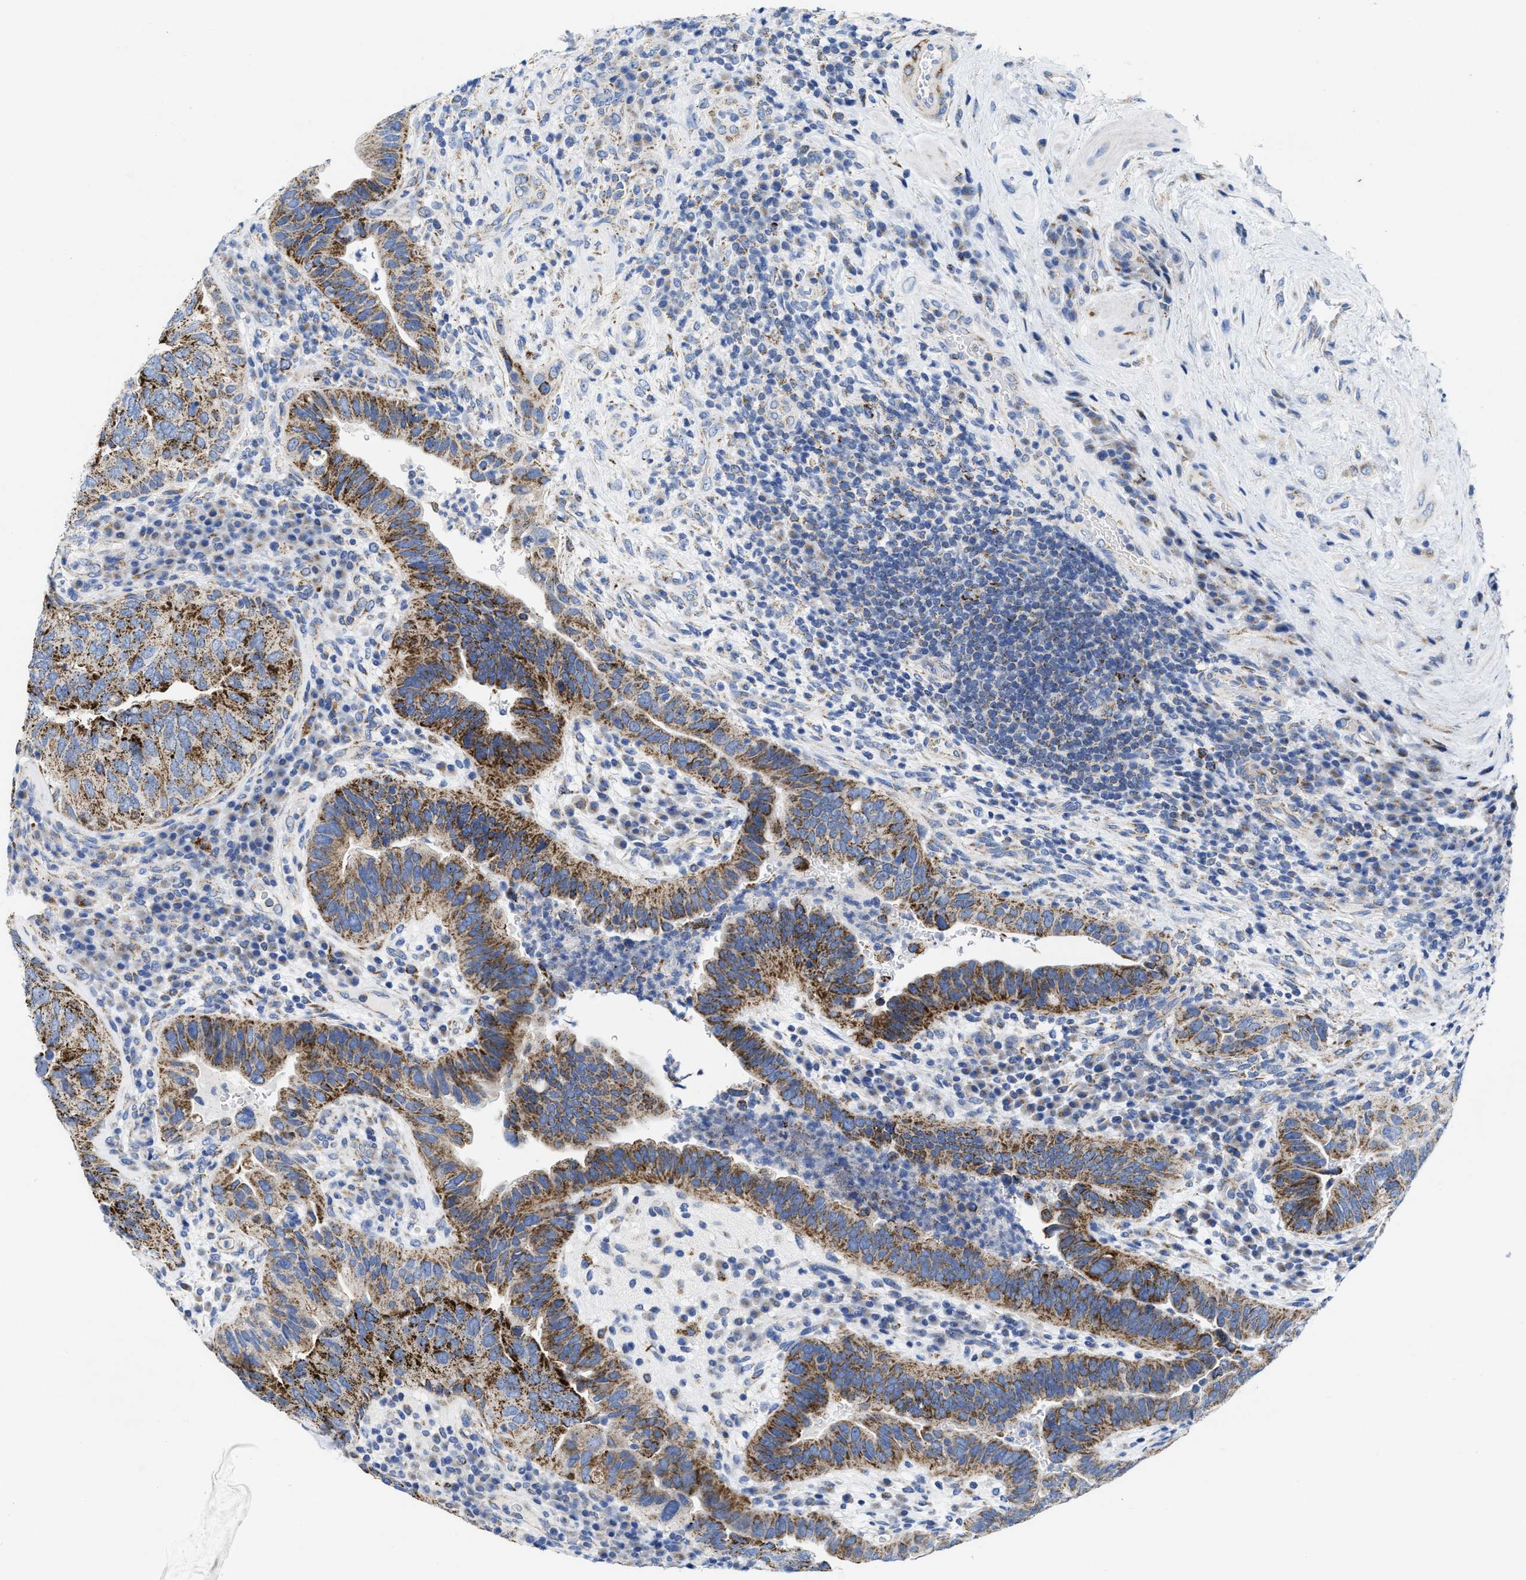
{"staining": {"intensity": "moderate", "quantity": ">75%", "location": "cytoplasmic/membranous"}, "tissue": "urothelial cancer", "cell_type": "Tumor cells", "image_type": "cancer", "snomed": [{"axis": "morphology", "description": "Urothelial carcinoma, High grade"}, {"axis": "topography", "description": "Urinary bladder"}], "caption": "Protein staining reveals moderate cytoplasmic/membranous staining in about >75% of tumor cells in urothelial carcinoma (high-grade).", "gene": "TBRG4", "patient": {"sex": "female", "age": 82}}